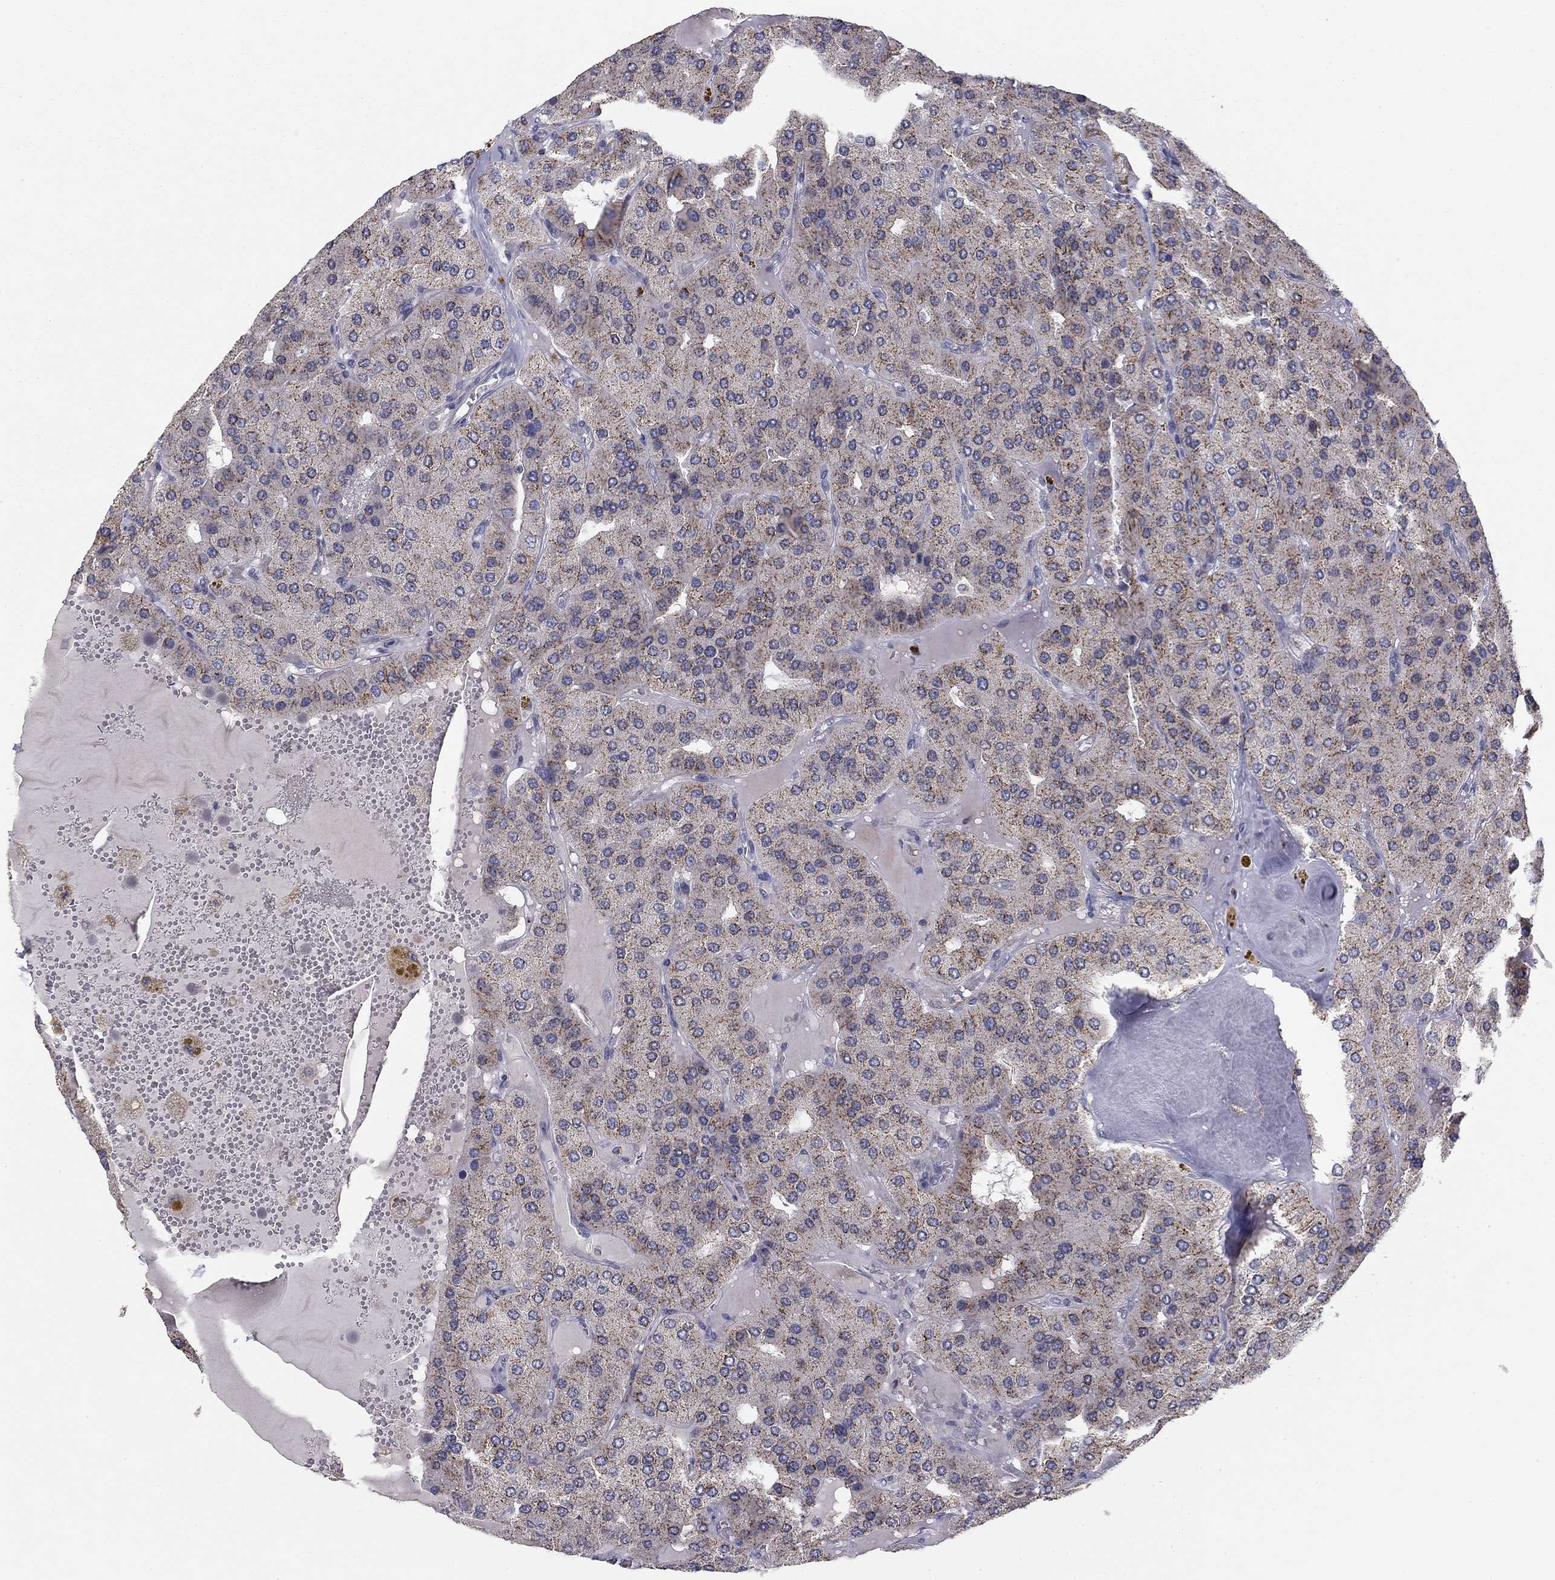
{"staining": {"intensity": "moderate", "quantity": "25%-75%", "location": "cytoplasmic/membranous"}, "tissue": "parathyroid gland", "cell_type": "Glandular cells", "image_type": "normal", "snomed": [{"axis": "morphology", "description": "Normal tissue, NOS"}, {"axis": "morphology", "description": "Adenoma, NOS"}, {"axis": "topography", "description": "Parathyroid gland"}], "caption": "This histopathology image demonstrates immunohistochemistry (IHC) staining of unremarkable parathyroid gland, with medium moderate cytoplasmic/membranous expression in about 25%-75% of glandular cells.", "gene": "SEPTIN3", "patient": {"sex": "female", "age": 86}}